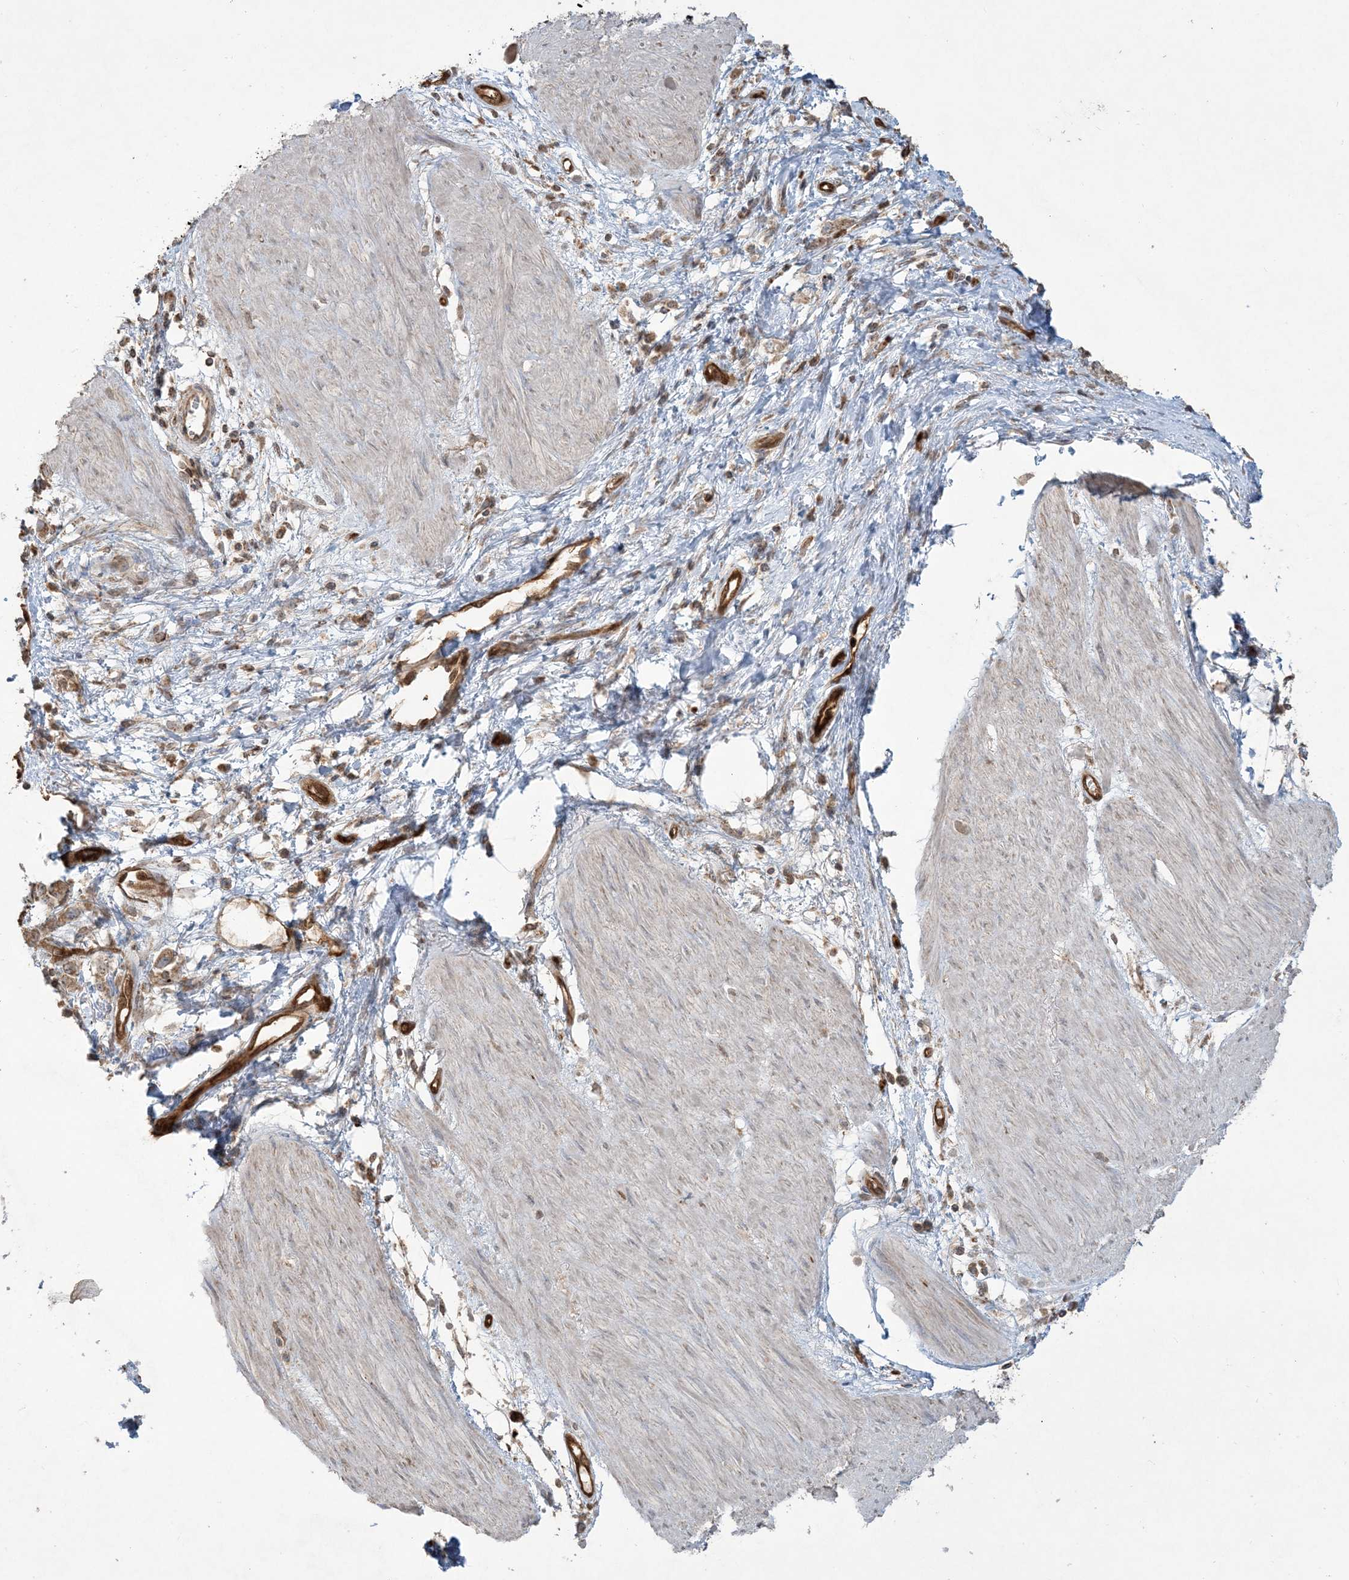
{"staining": {"intensity": "weak", "quantity": ">75%", "location": "cytoplasmic/membranous"}, "tissue": "stomach cancer", "cell_type": "Tumor cells", "image_type": "cancer", "snomed": [{"axis": "morphology", "description": "Adenocarcinoma, NOS"}, {"axis": "topography", "description": "Stomach"}], "caption": "Tumor cells show low levels of weak cytoplasmic/membranous expression in approximately >75% of cells in human stomach cancer. The protein of interest is stained brown, and the nuclei are stained in blue (DAB IHC with brightfield microscopy, high magnification).", "gene": "PPM1F", "patient": {"sex": "female", "age": 76}}